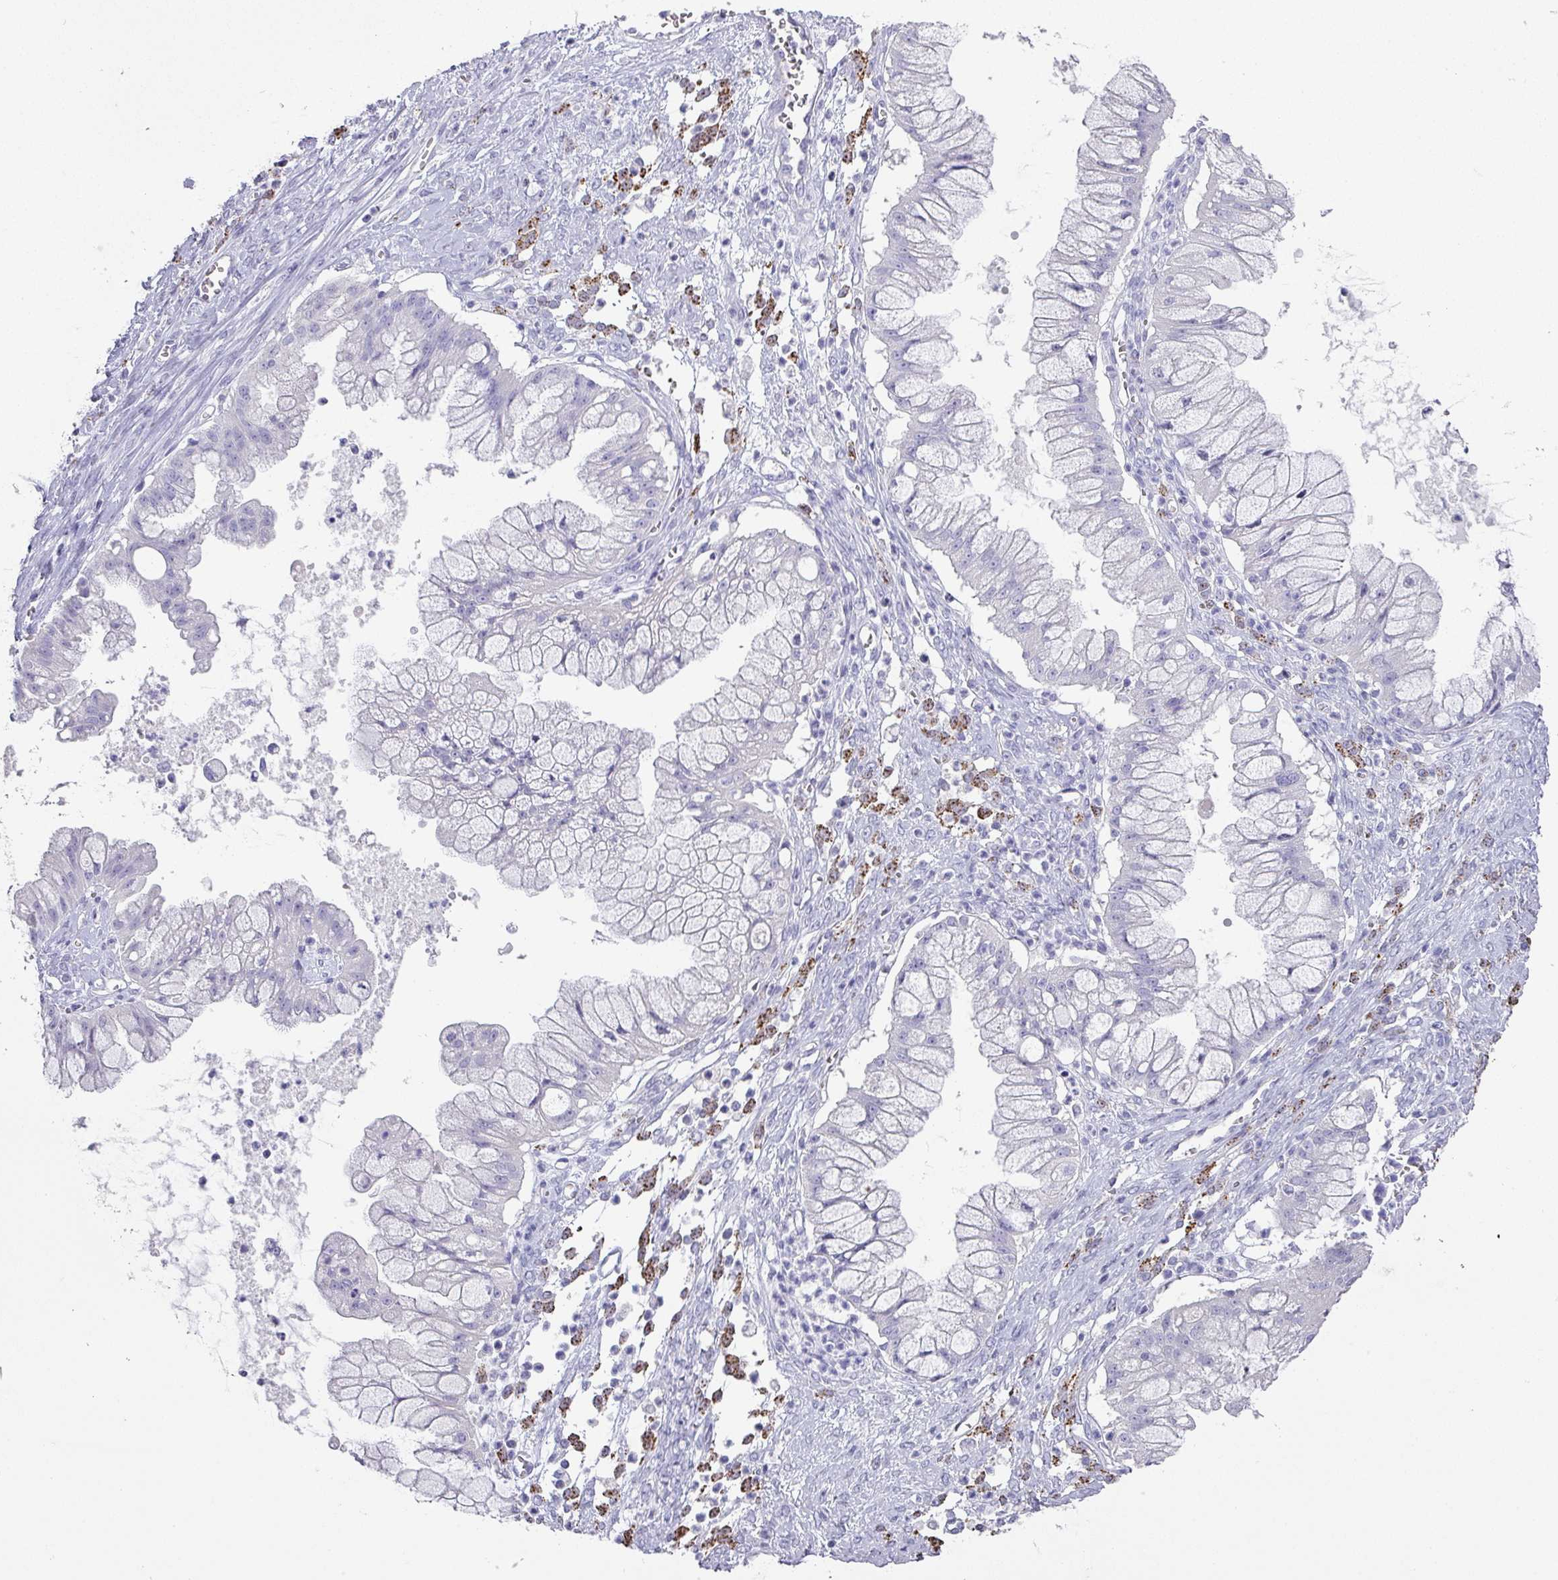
{"staining": {"intensity": "negative", "quantity": "none", "location": "none"}, "tissue": "ovarian cancer", "cell_type": "Tumor cells", "image_type": "cancer", "snomed": [{"axis": "morphology", "description": "Cystadenocarcinoma, mucinous, NOS"}, {"axis": "topography", "description": "Ovary"}], "caption": "The micrograph exhibits no staining of tumor cells in mucinous cystadenocarcinoma (ovarian). (DAB (3,3'-diaminobenzidine) immunohistochemistry visualized using brightfield microscopy, high magnification).", "gene": "GLI4", "patient": {"sex": "female", "age": 70}}